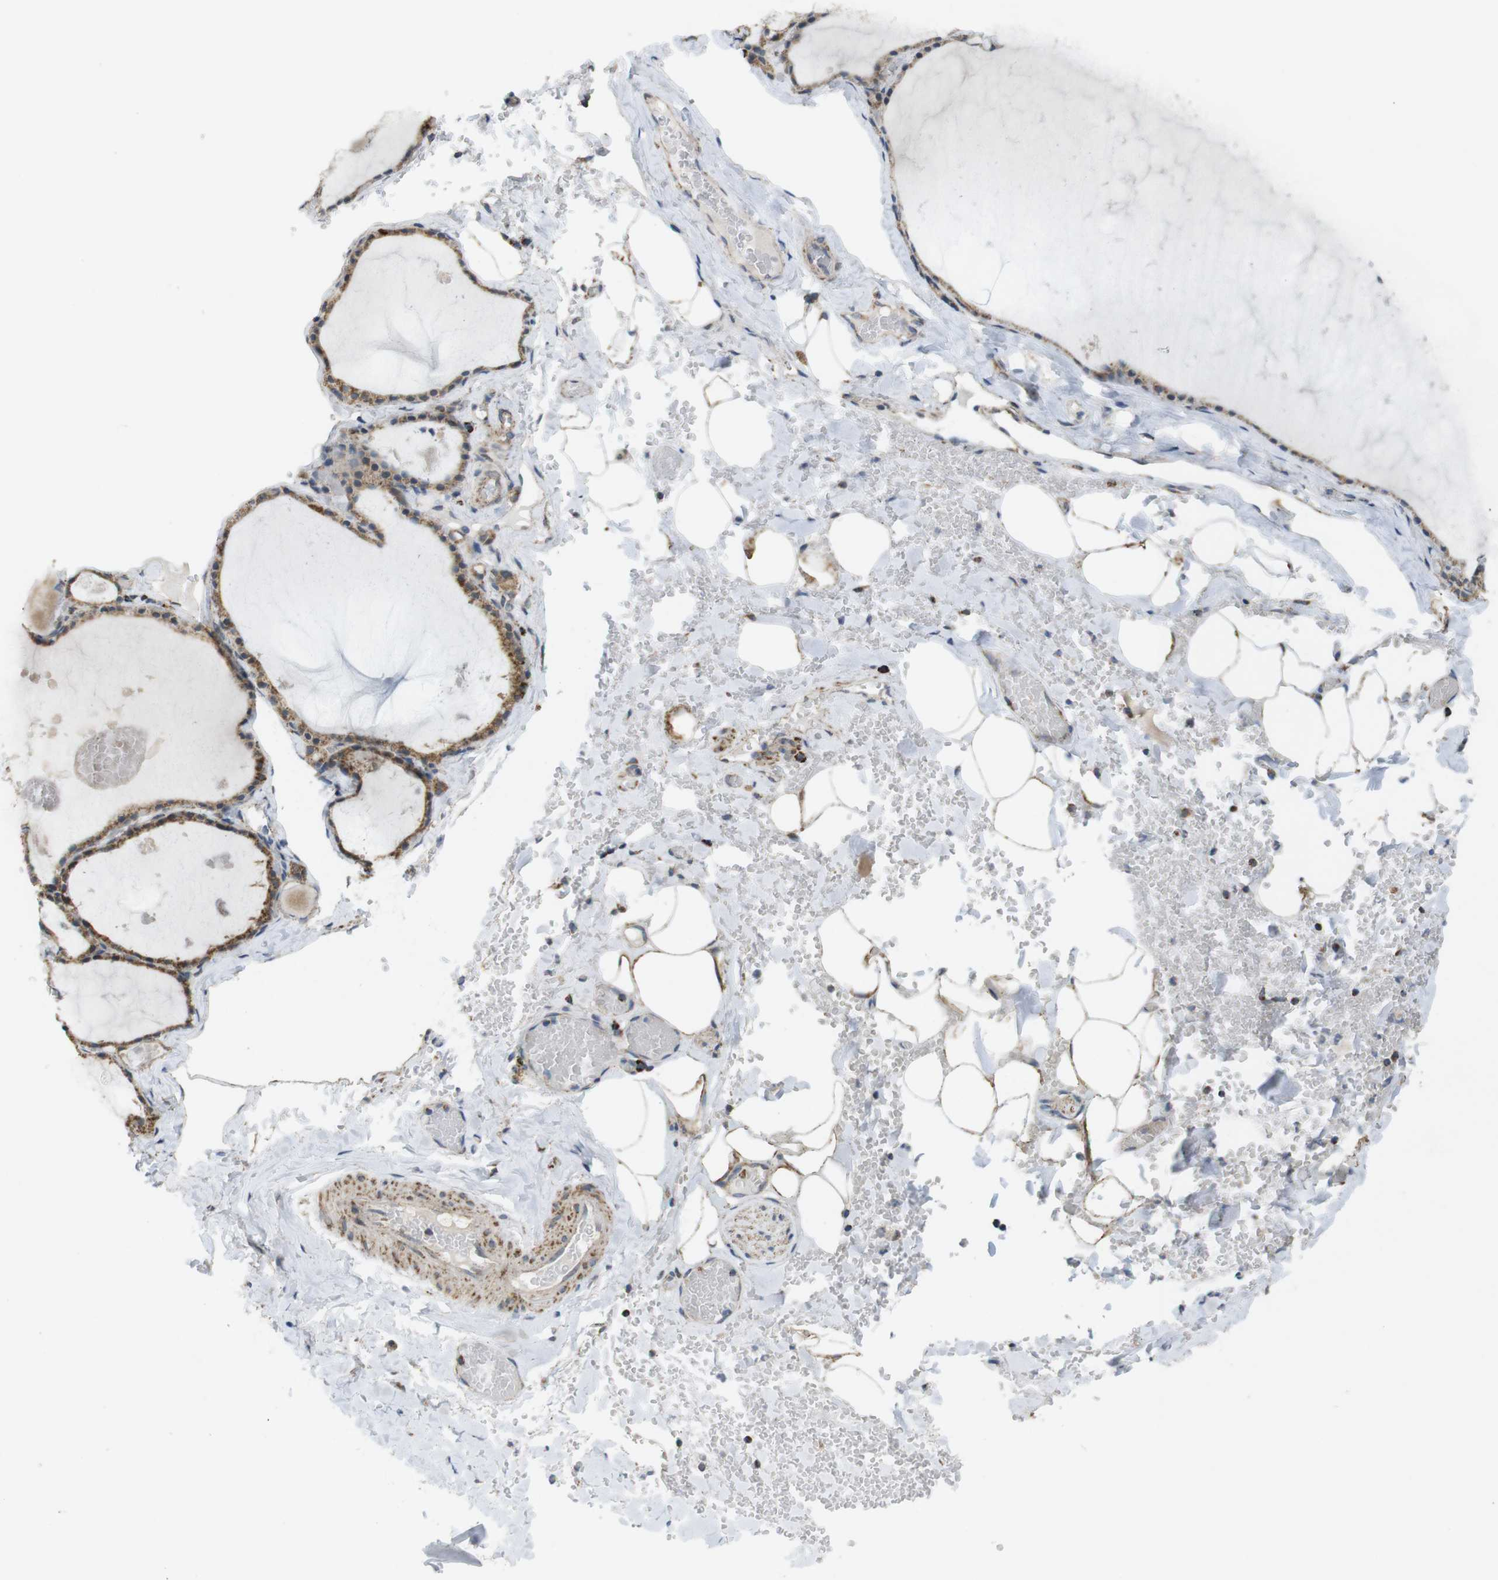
{"staining": {"intensity": "moderate", "quantity": ">75%", "location": "cytoplasmic/membranous"}, "tissue": "thyroid gland", "cell_type": "Glandular cells", "image_type": "normal", "snomed": [{"axis": "morphology", "description": "Normal tissue, NOS"}, {"axis": "topography", "description": "Thyroid gland"}], "caption": "Thyroid gland stained with IHC displays moderate cytoplasmic/membranous positivity in approximately >75% of glandular cells.", "gene": "CALHM2", "patient": {"sex": "male", "age": 56}}